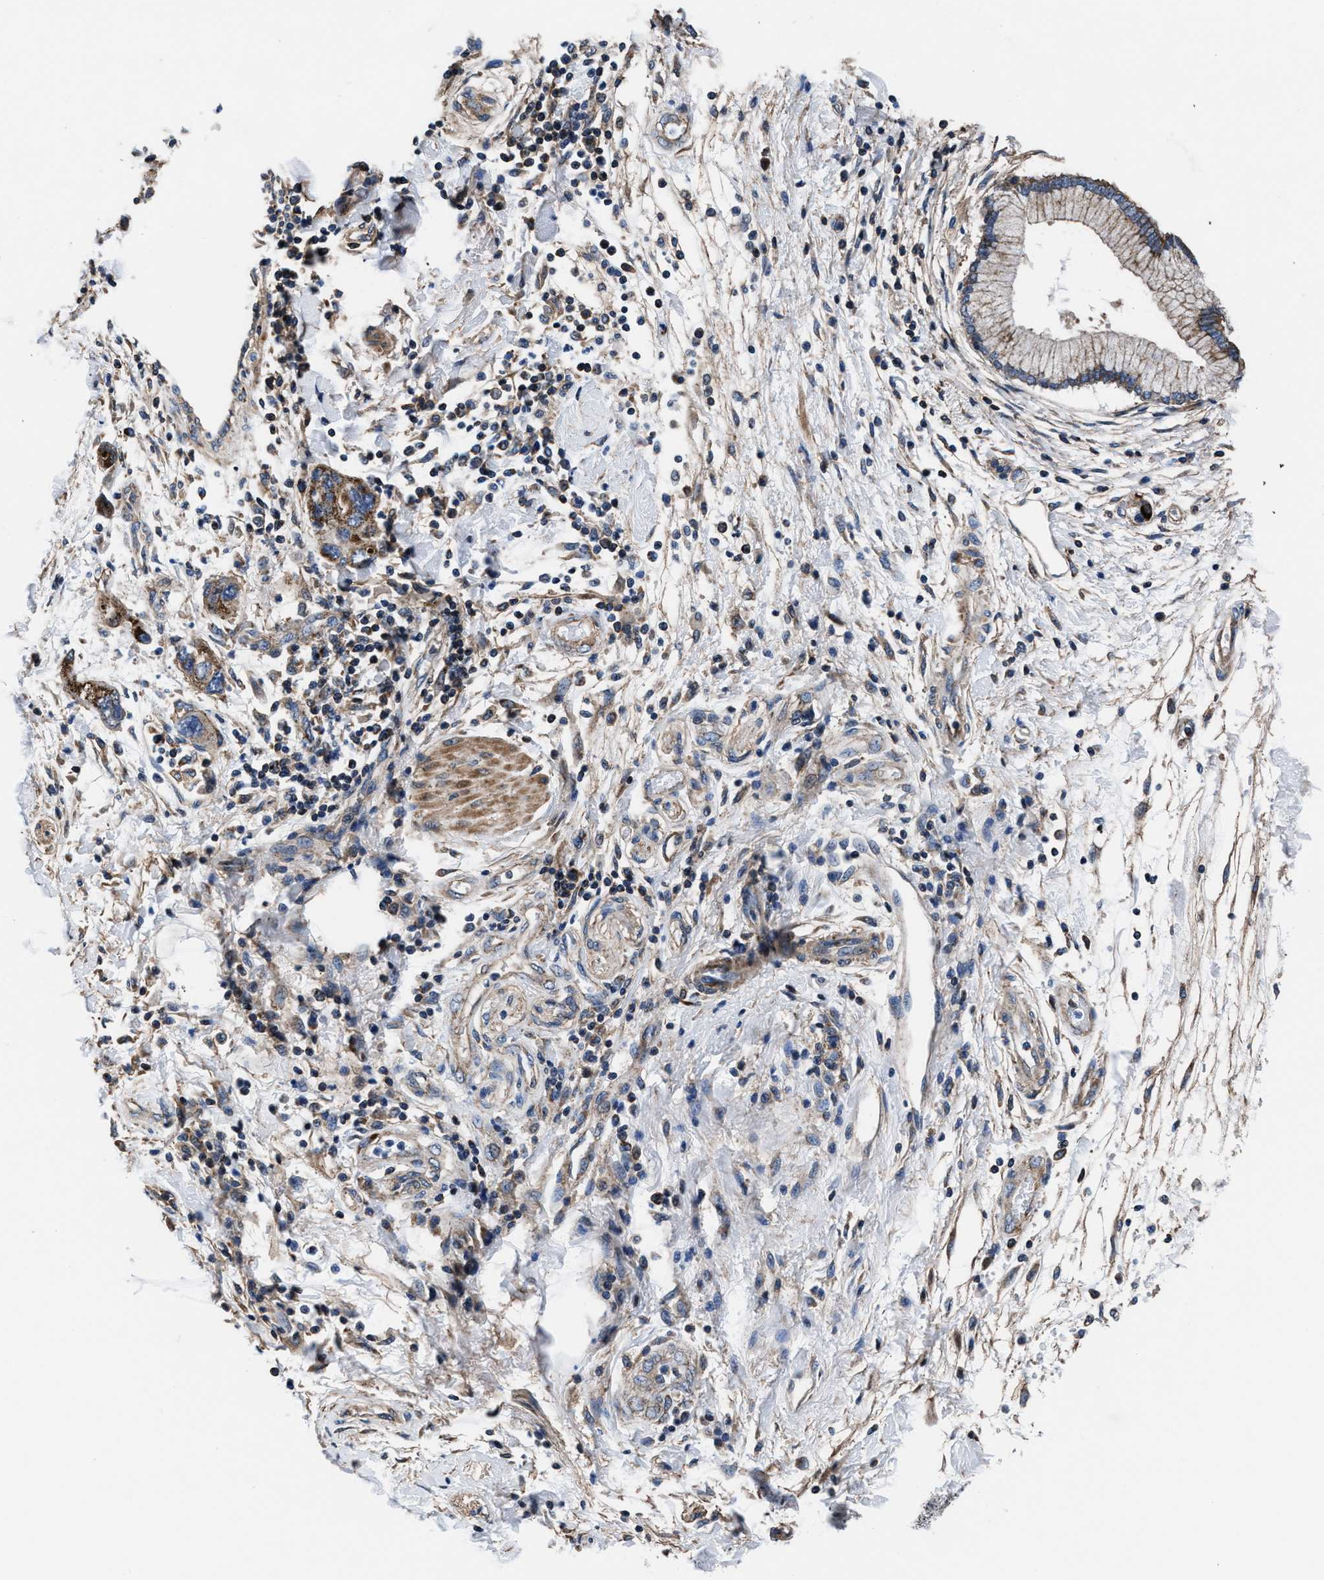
{"staining": {"intensity": "strong", "quantity": ">75%", "location": "cytoplasmic/membranous"}, "tissue": "pancreatic cancer", "cell_type": "Tumor cells", "image_type": "cancer", "snomed": [{"axis": "morphology", "description": "Normal tissue, NOS"}, {"axis": "morphology", "description": "Adenocarcinoma, NOS"}, {"axis": "topography", "description": "Pancreas"}], "caption": "Brown immunohistochemical staining in adenocarcinoma (pancreatic) demonstrates strong cytoplasmic/membranous staining in about >75% of tumor cells.", "gene": "NKTR", "patient": {"sex": "female", "age": 71}}